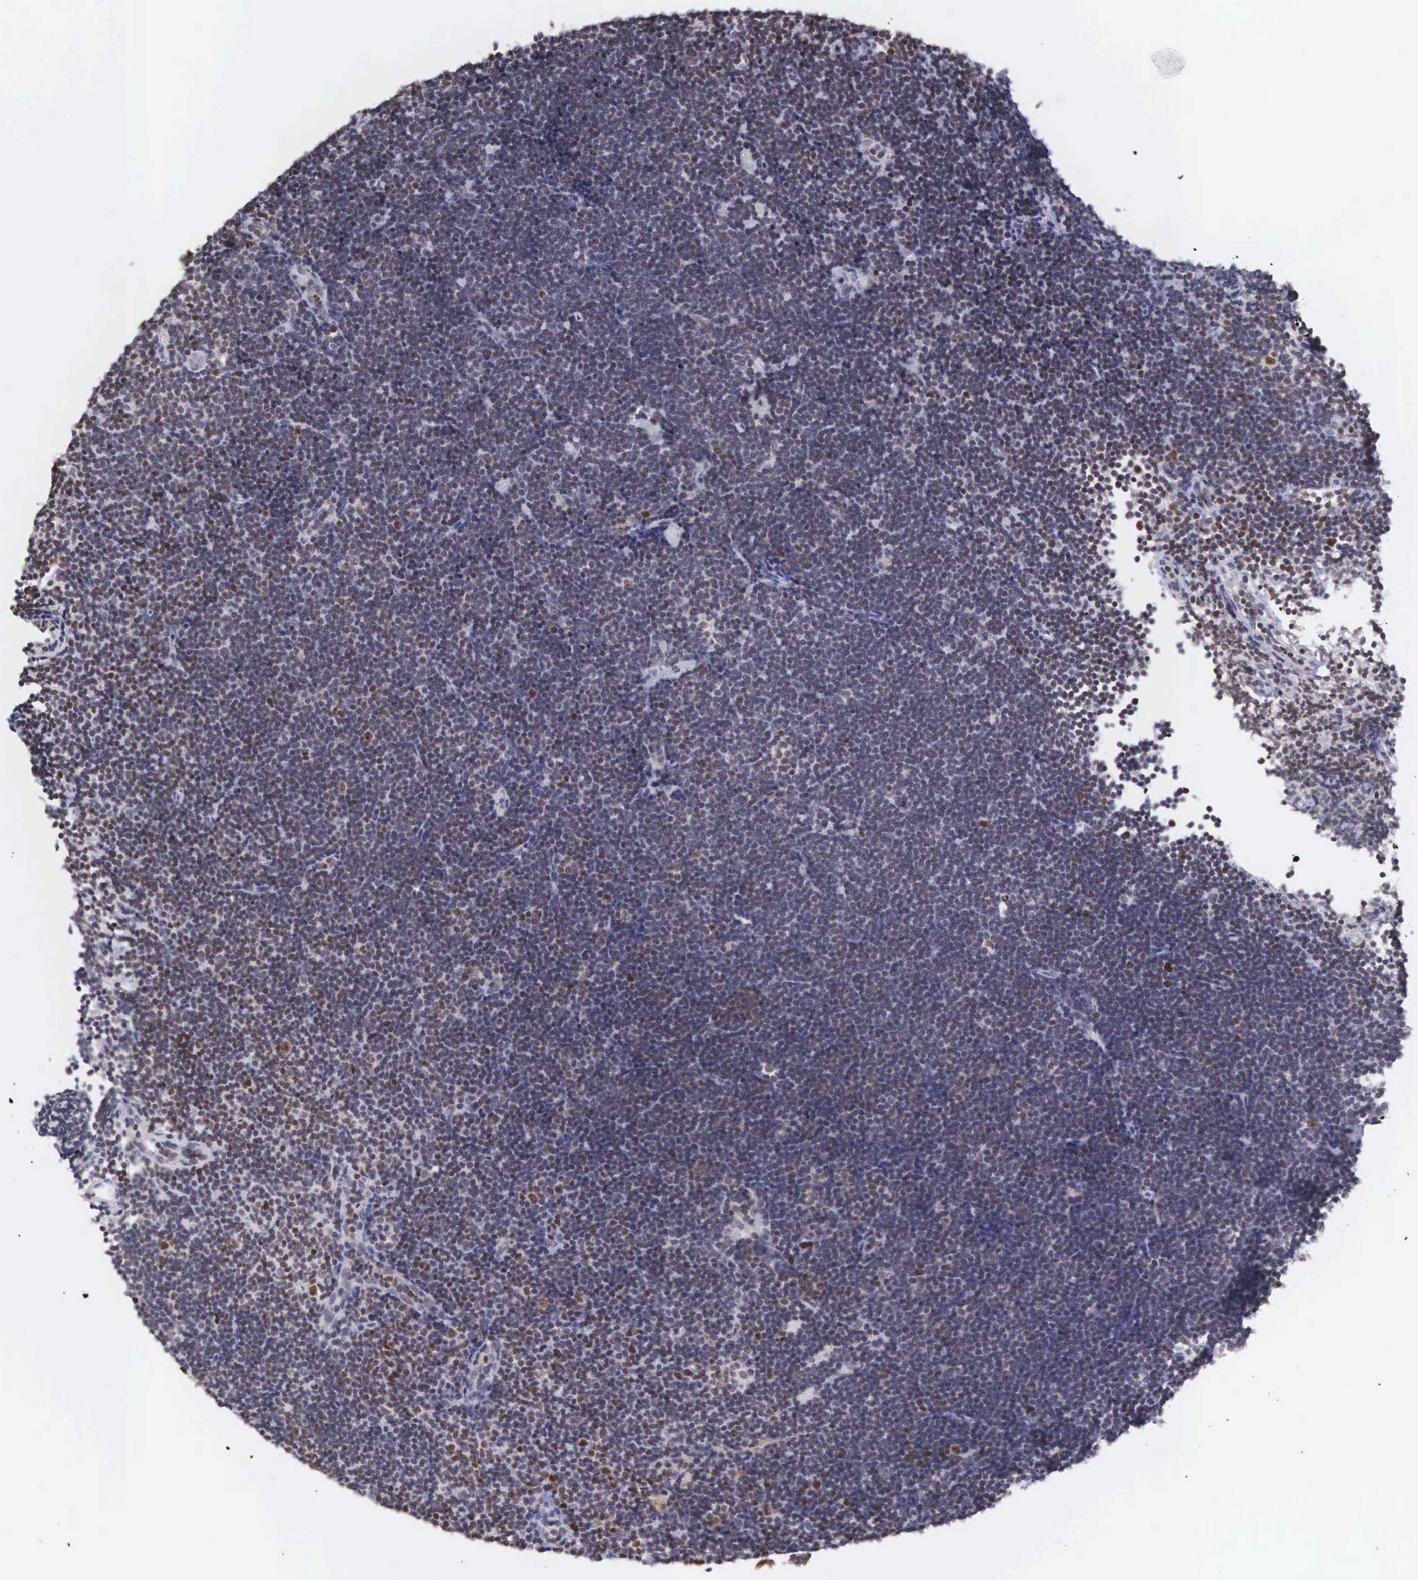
{"staining": {"intensity": "moderate", "quantity": "<25%", "location": "nuclear"}, "tissue": "lymphoma", "cell_type": "Tumor cells", "image_type": "cancer", "snomed": [{"axis": "morphology", "description": "Malignant lymphoma, non-Hodgkin's type, Low grade"}, {"axis": "topography", "description": "Lymph node"}], "caption": "The photomicrograph displays immunohistochemical staining of lymphoma. There is moderate nuclear staining is seen in about <25% of tumor cells.", "gene": "VRK1", "patient": {"sex": "female", "age": 51}}